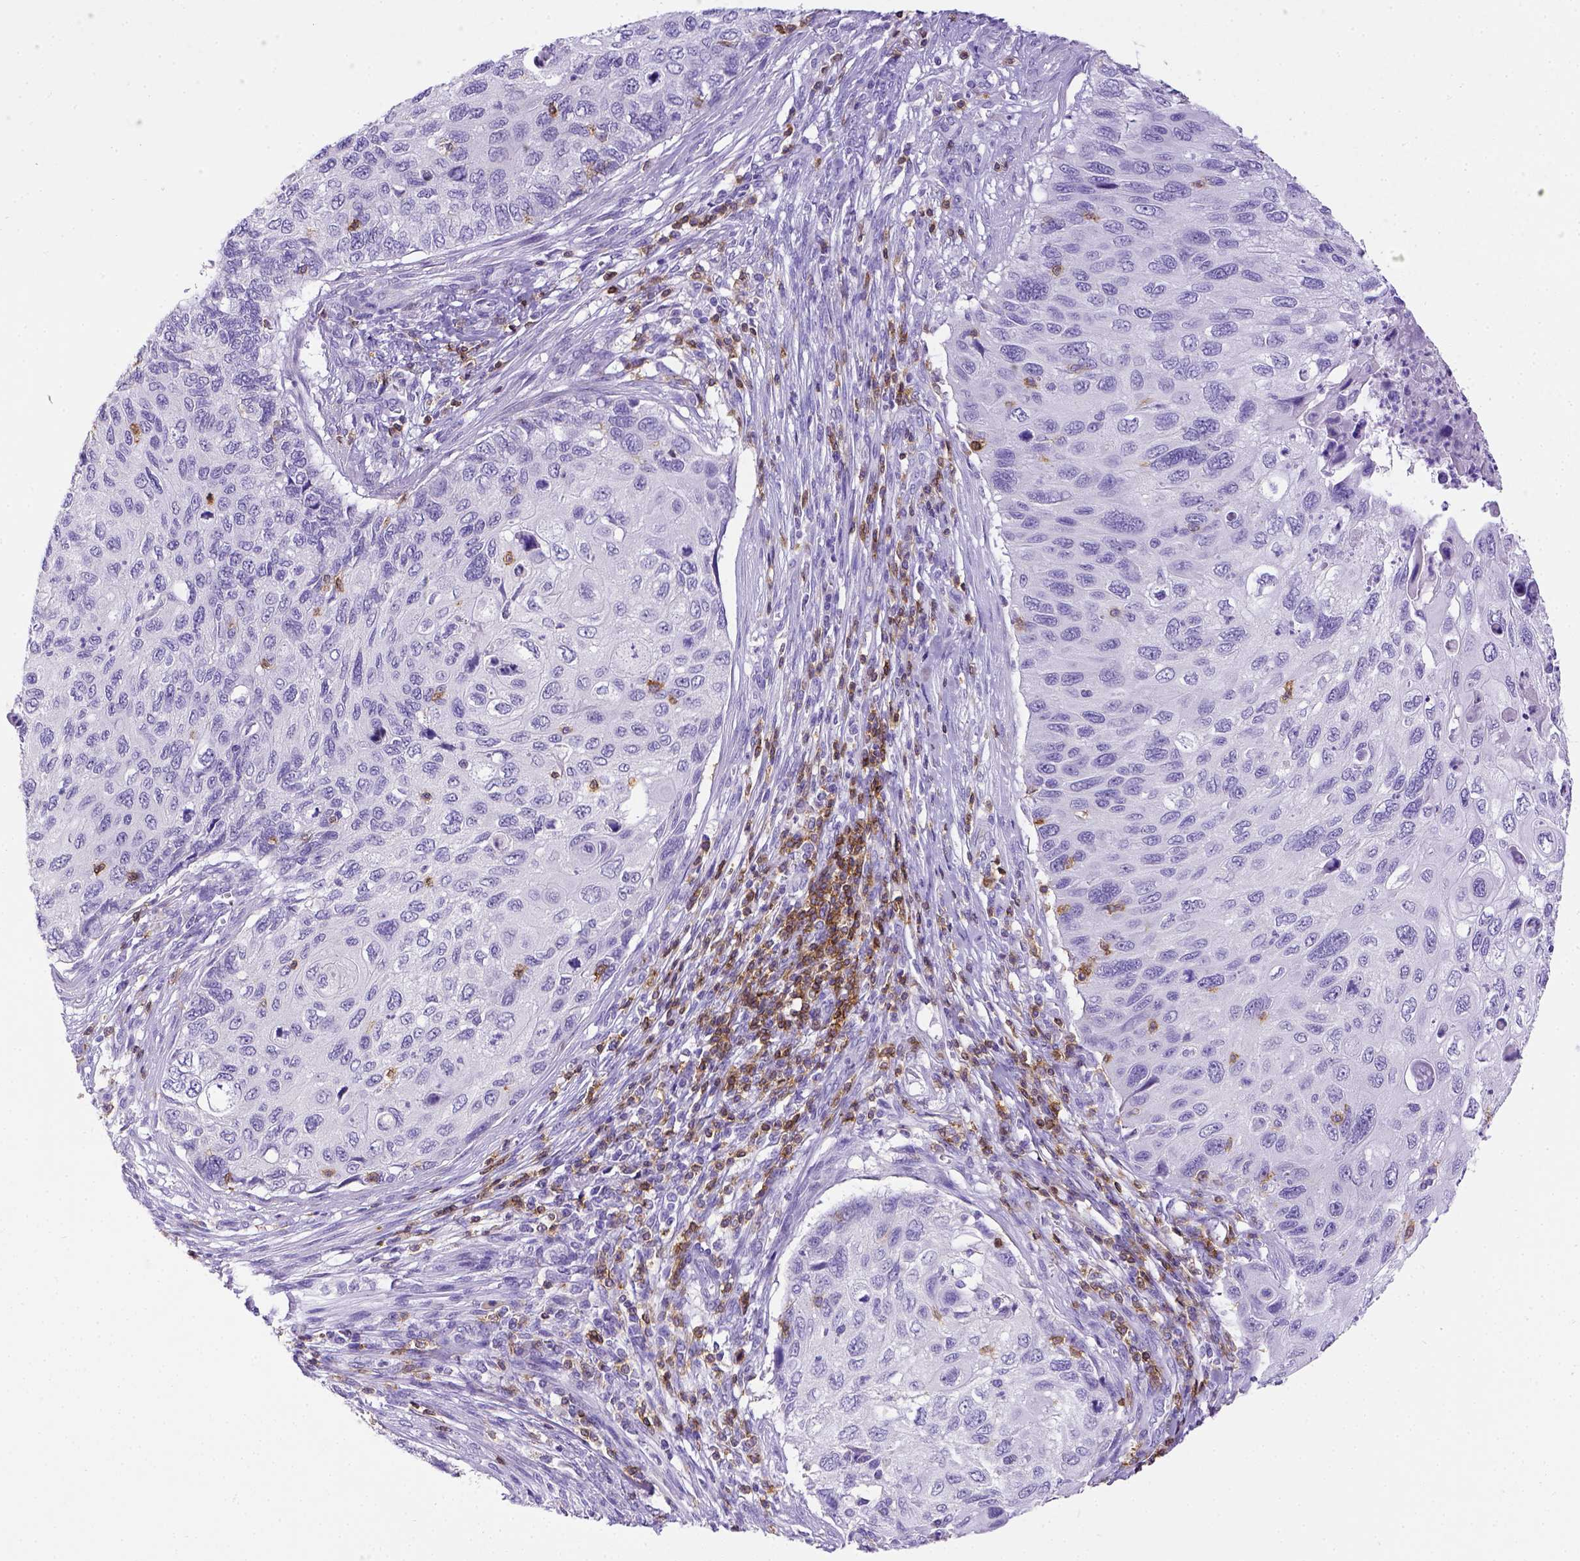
{"staining": {"intensity": "negative", "quantity": "none", "location": "none"}, "tissue": "cervical cancer", "cell_type": "Tumor cells", "image_type": "cancer", "snomed": [{"axis": "morphology", "description": "Squamous cell carcinoma, NOS"}, {"axis": "topography", "description": "Cervix"}], "caption": "DAB immunohistochemical staining of cervical squamous cell carcinoma reveals no significant staining in tumor cells.", "gene": "CD3E", "patient": {"sex": "female", "age": 70}}